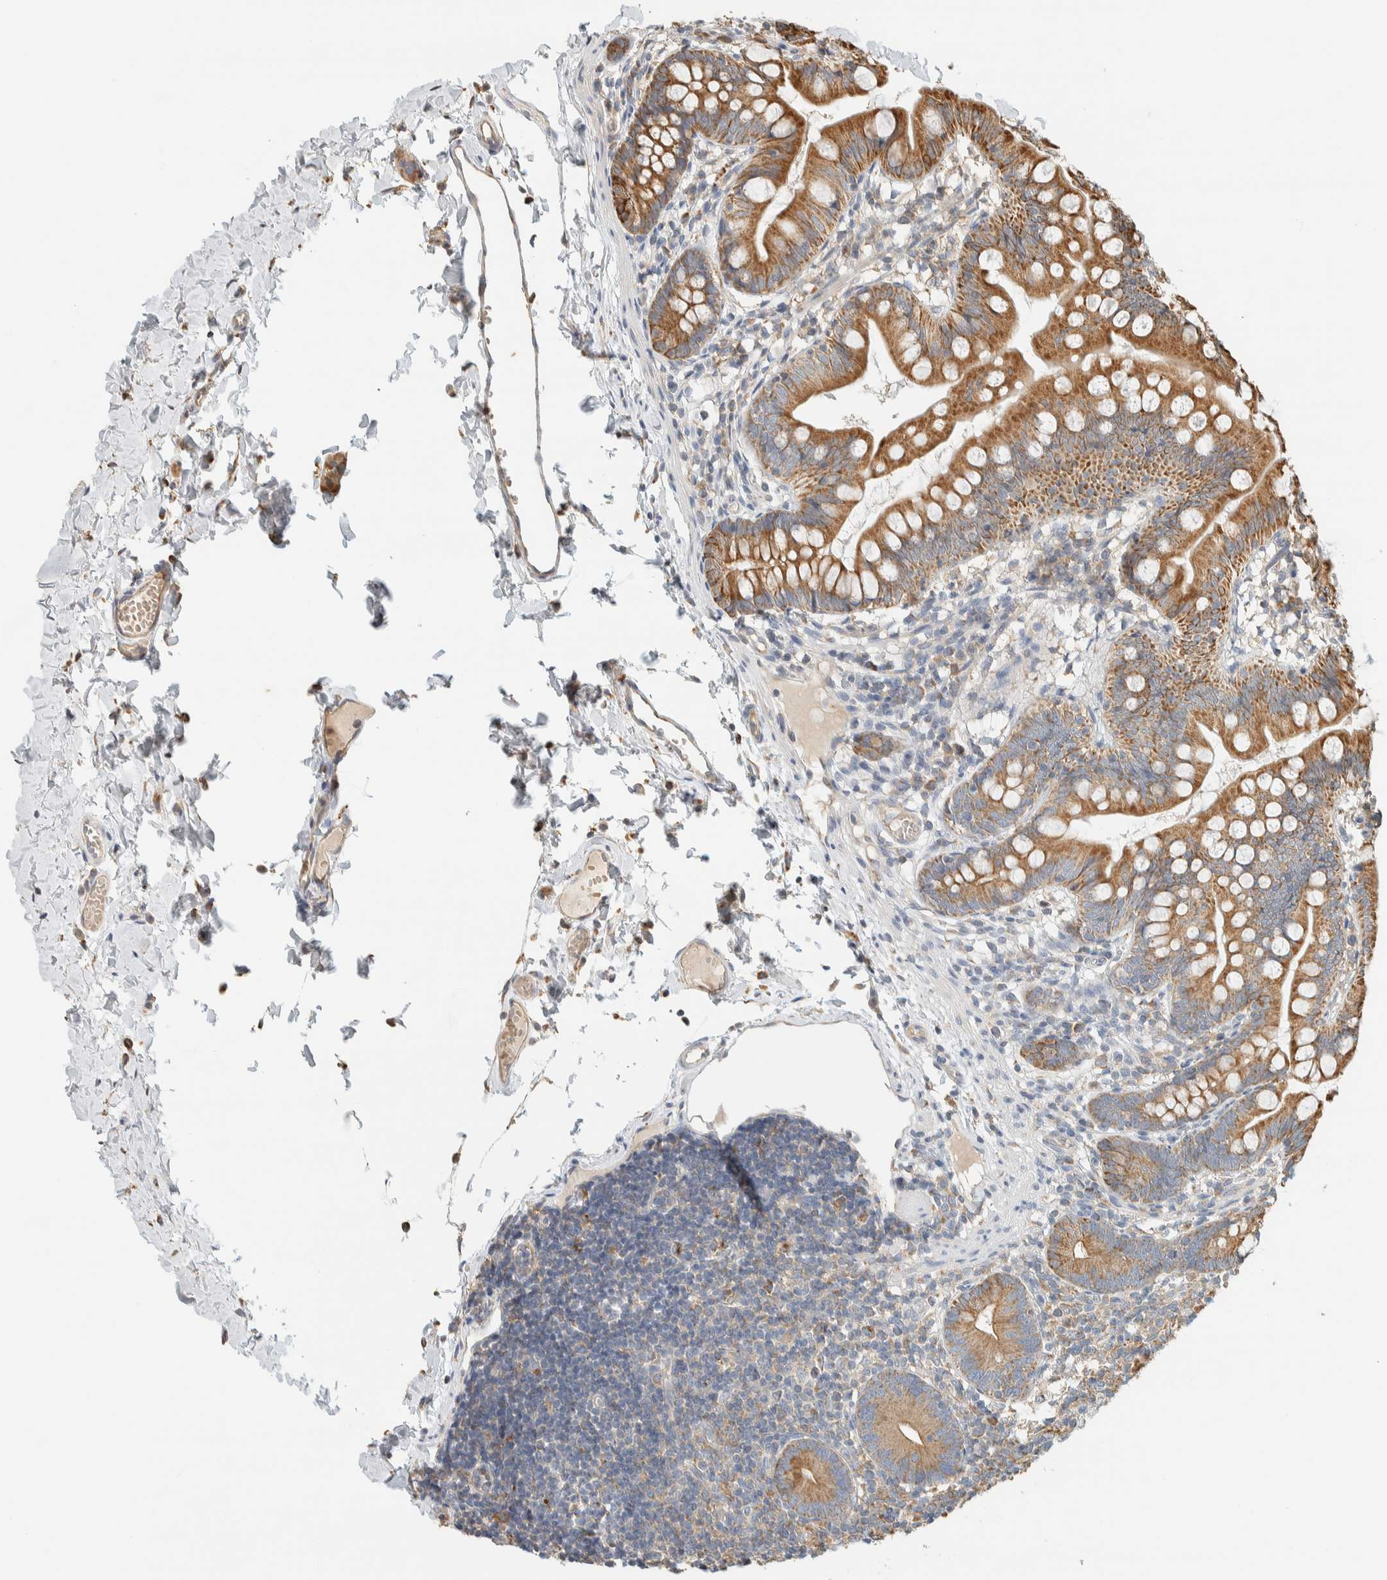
{"staining": {"intensity": "moderate", "quantity": ">75%", "location": "cytoplasmic/membranous"}, "tissue": "small intestine", "cell_type": "Glandular cells", "image_type": "normal", "snomed": [{"axis": "morphology", "description": "Normal tissue, NOS"}, {"axis": "topography", "description": "Small intestine"}], "caption": "Glandular cells display medium levels of moderate cytoplasmic/membranous expression in about >75% of cells in benign small intestine.", "gene": "RAB11FIP1", "patient": {"sex": "male", "age": 7}}